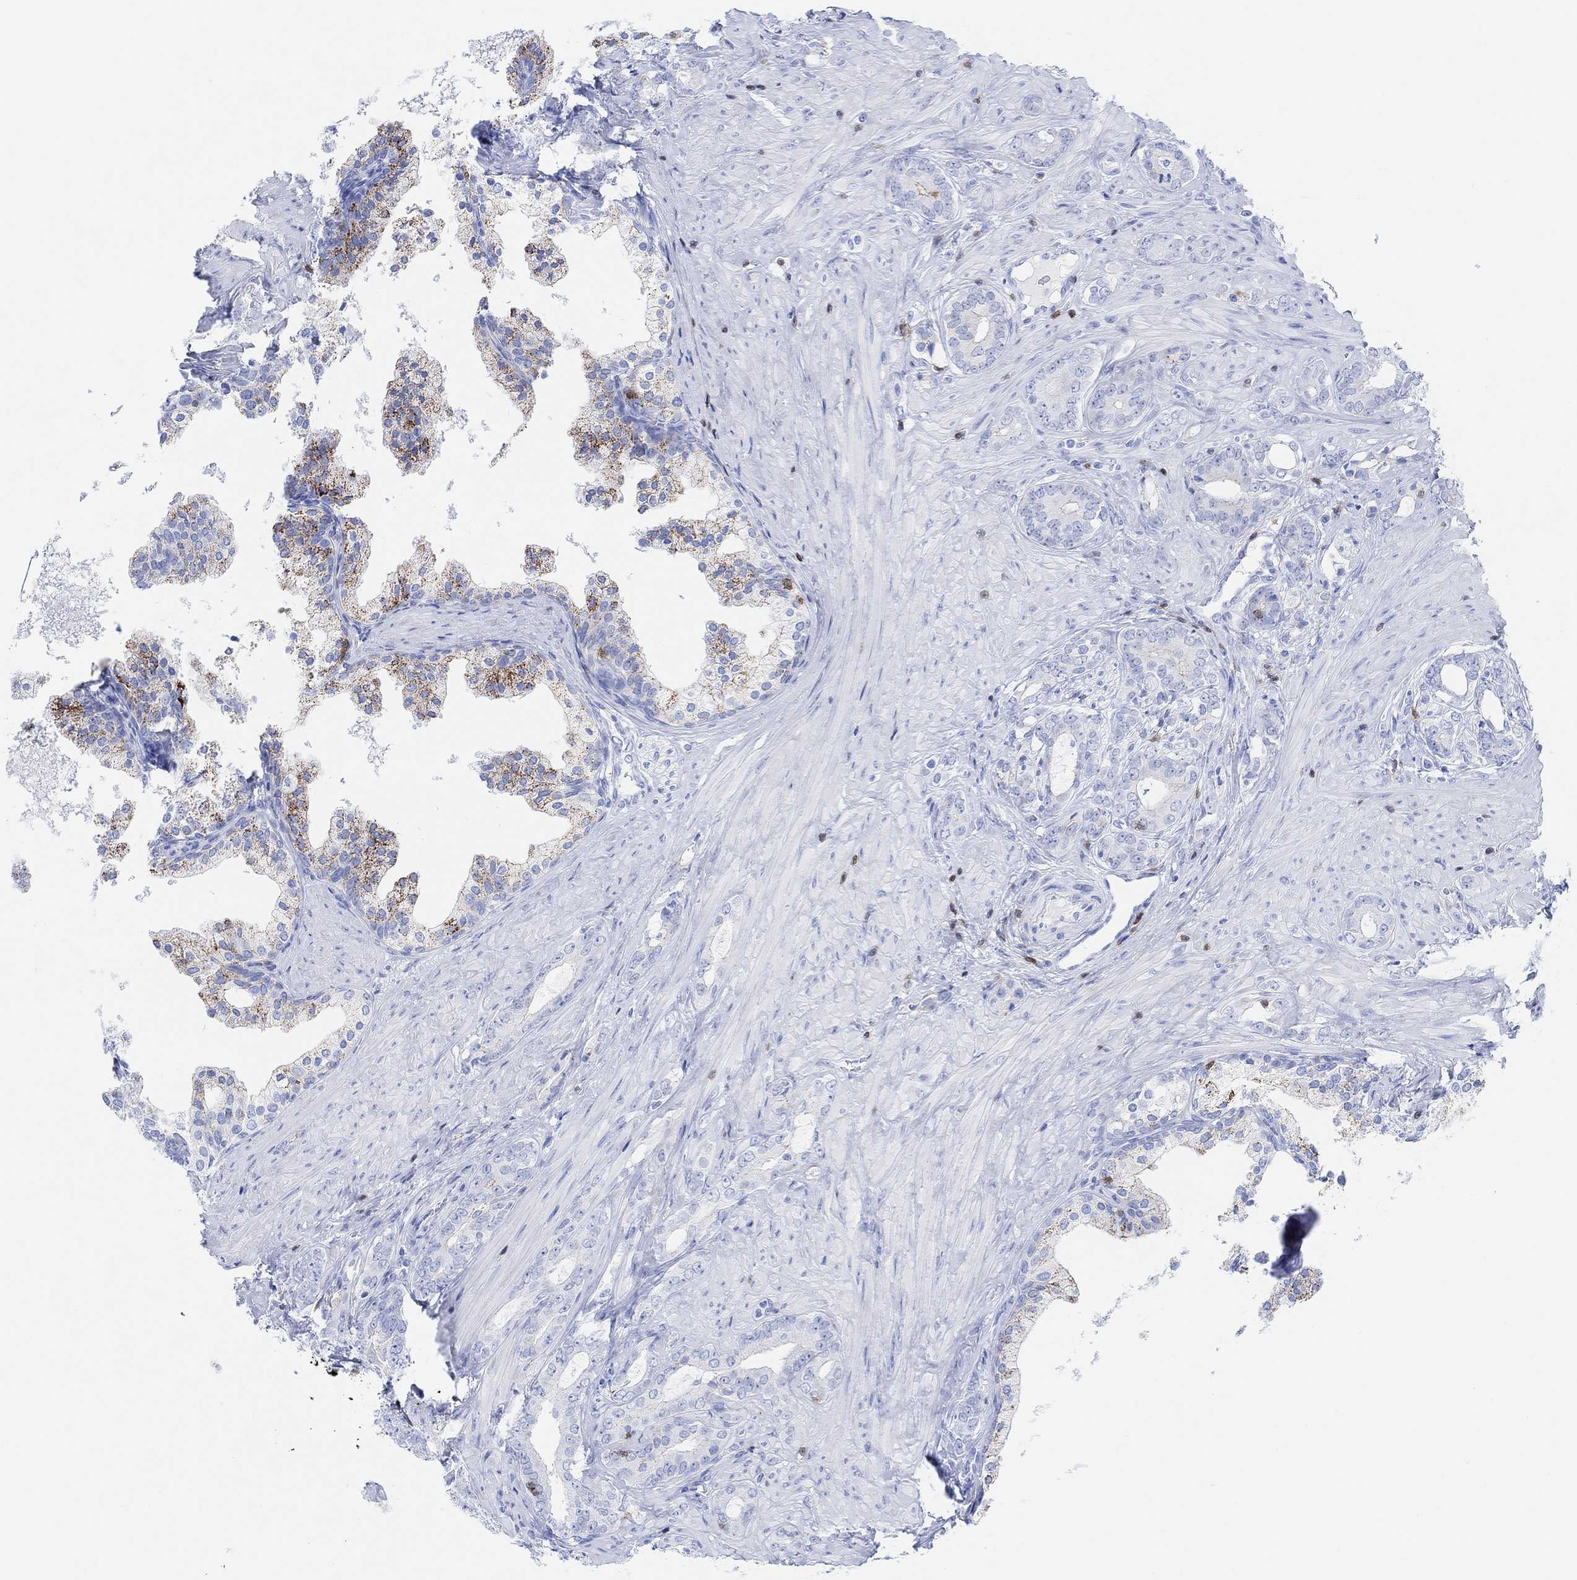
{"staining": {"intensity": "moderate", "quantity": "<25%", "location": "cytoplasmic/membranous"}, "tissue": "prostate cancer", "cell_type": "Tumor cells", "image_type": "cancer", "snomed": [{"axis": "morphology", "description": "Adenocarcinoma, NOS"}, {"axis": "topography", "description": "Prostate"}], "caption": "A histopathology image showing moderate cytoplasmic/membranous positivity in approximately <25% of tumor cells in prostate adenocarcinoma, as visualized by brown immunohistochemical staining.", "gene": "GPR65", "patient": {"sex": "male", "age": 55}}